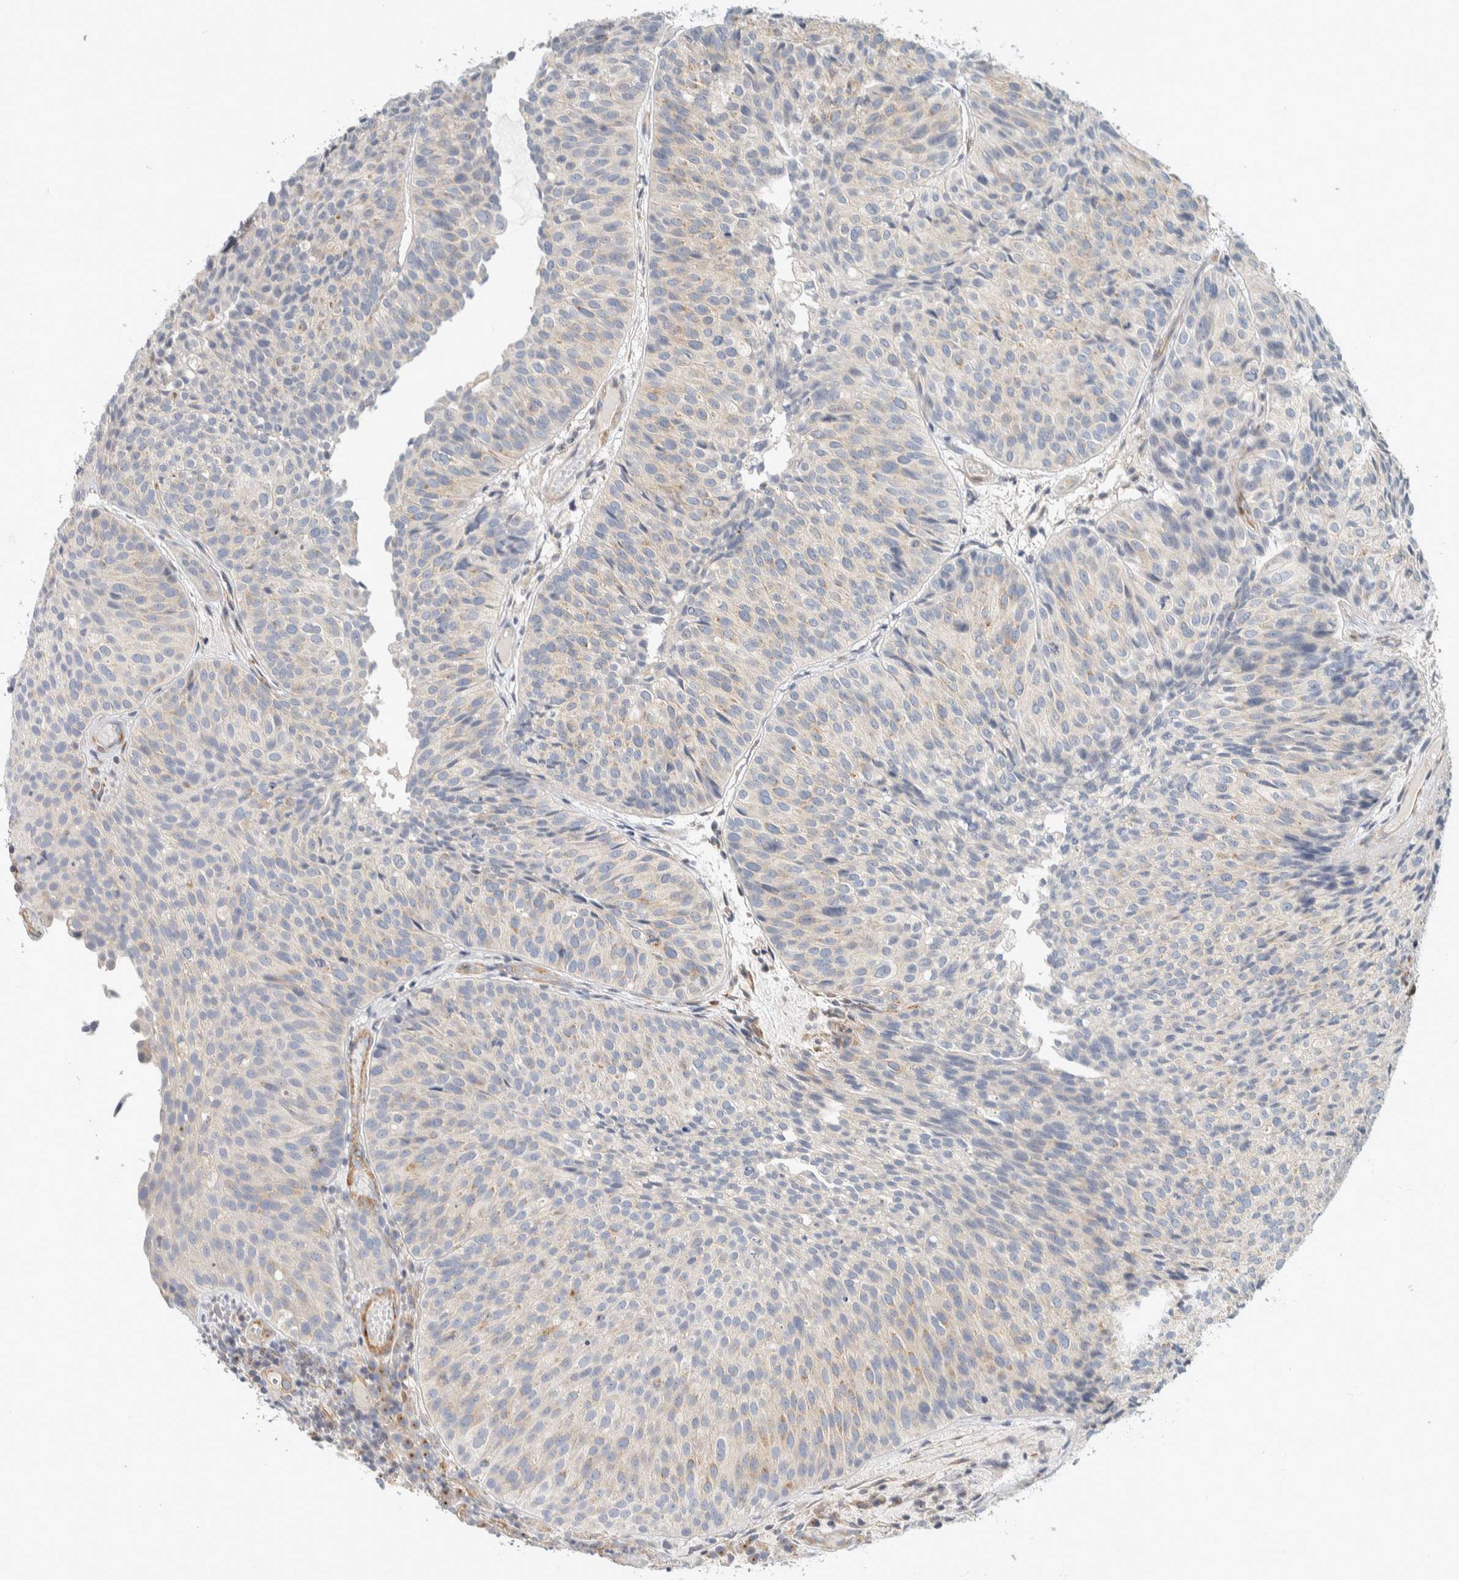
{"staining": {"intensity": "negative", "quantity": "none", "location": "none"}, "tissue": "urothelial cancer", "cell_type": "Tumor cells", "image_type": "cancer", "snomed": [{"axis": "morphology", "description": "Urothelial carcinoma, Low grade"}, {"axis": "topography", "description": "Urinary bladder"}], "caption": "This is an IHC histopathology image of urothelial cancer. There is no staining in tumor cells.", "gene": "CDR2", "patient": {"sex": "male", "age": 86}}